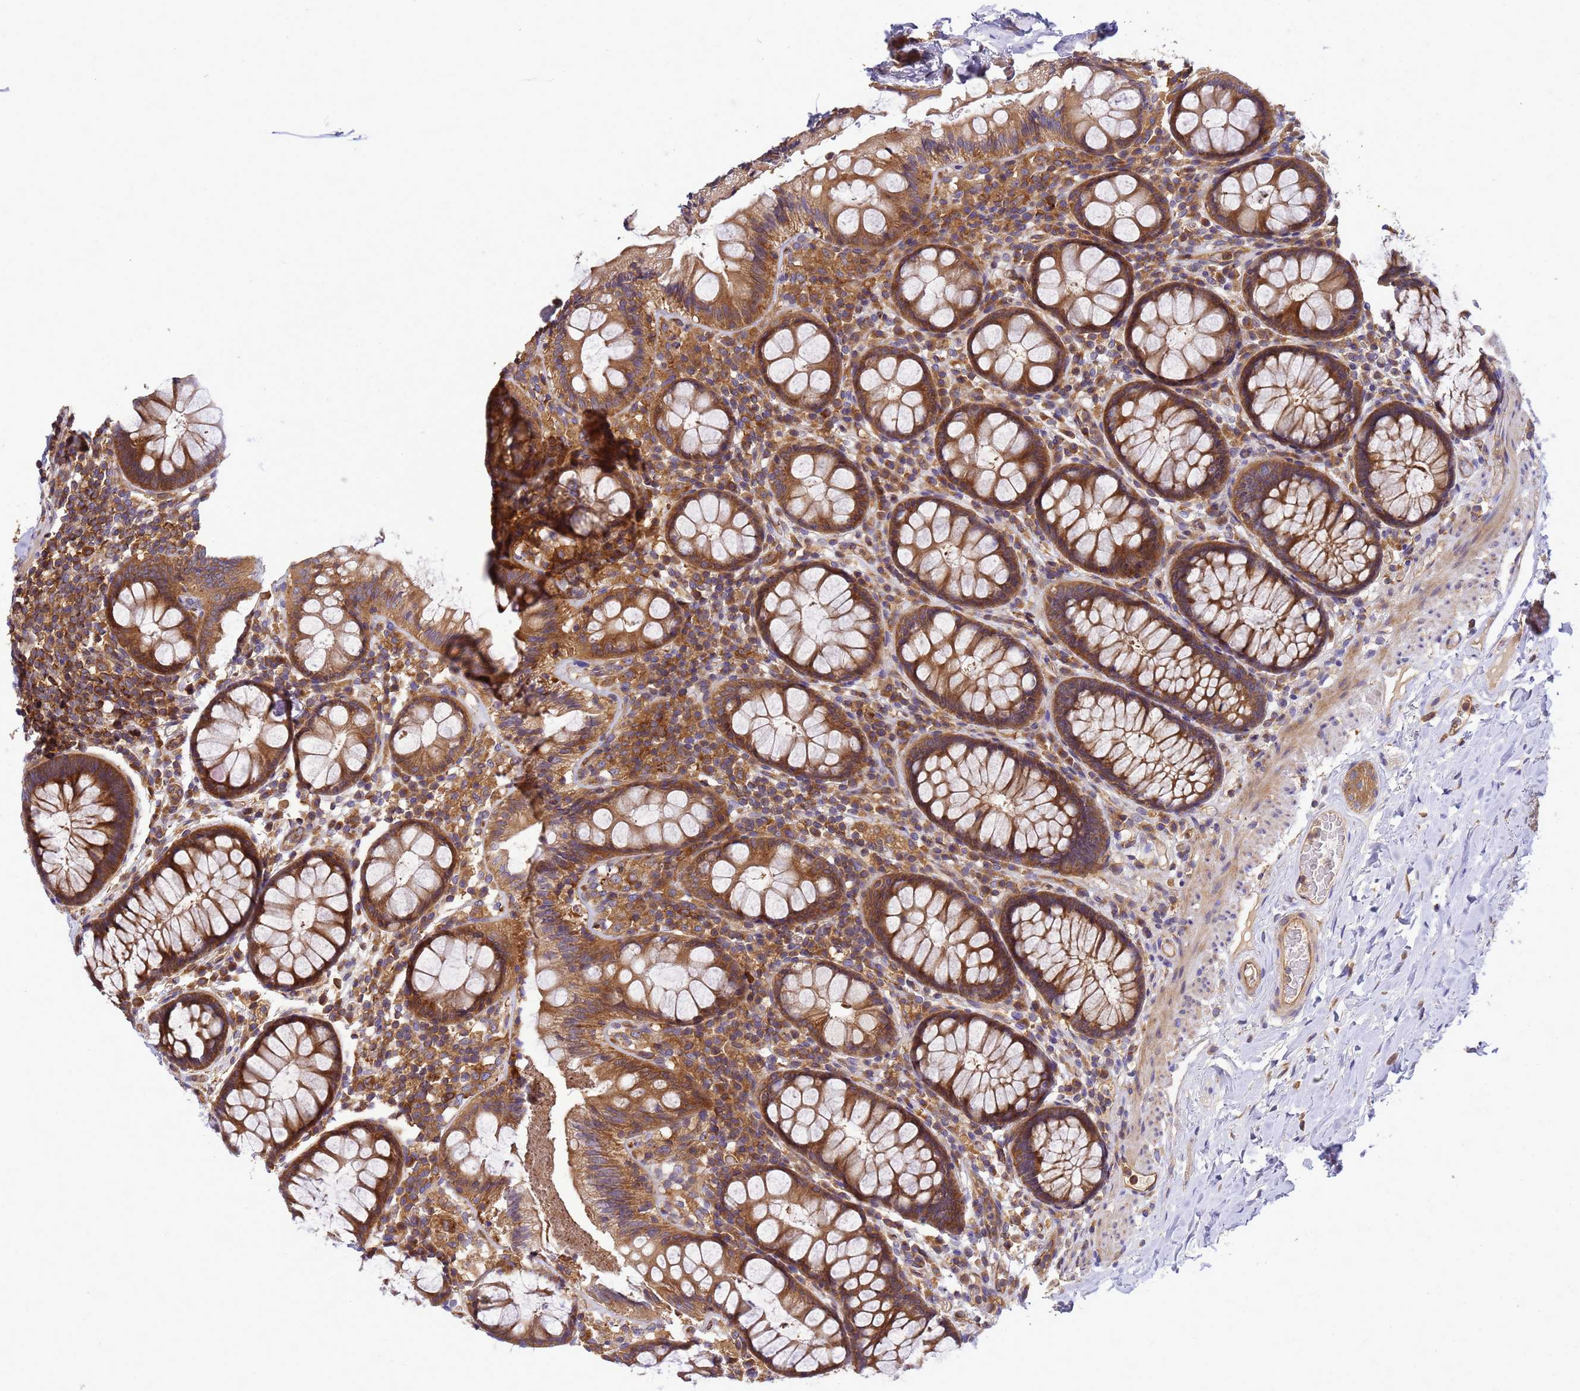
{"staining": {"intensity": "strong", "quantity": ">75%", "location": "cytoplasmic/membranous"}, "tissue": "rectum", "cell_type": "Glandular cells", "image_type": "normal", "snomed": [{"axis": "morphology", "description": "Normal tissue, NOS"}, {"axis": "topography", "description": "Rectum"}], "caption": "Brown immunohistochemical staining in normal rectum demonstrates strong cytoplasmic/membranous staining in approximately >75% of glandular cells. (IHC, brightfield microscopy, high magnification).", "gene": "BECN1", "patient": {"sex": "male", "age": 83}}